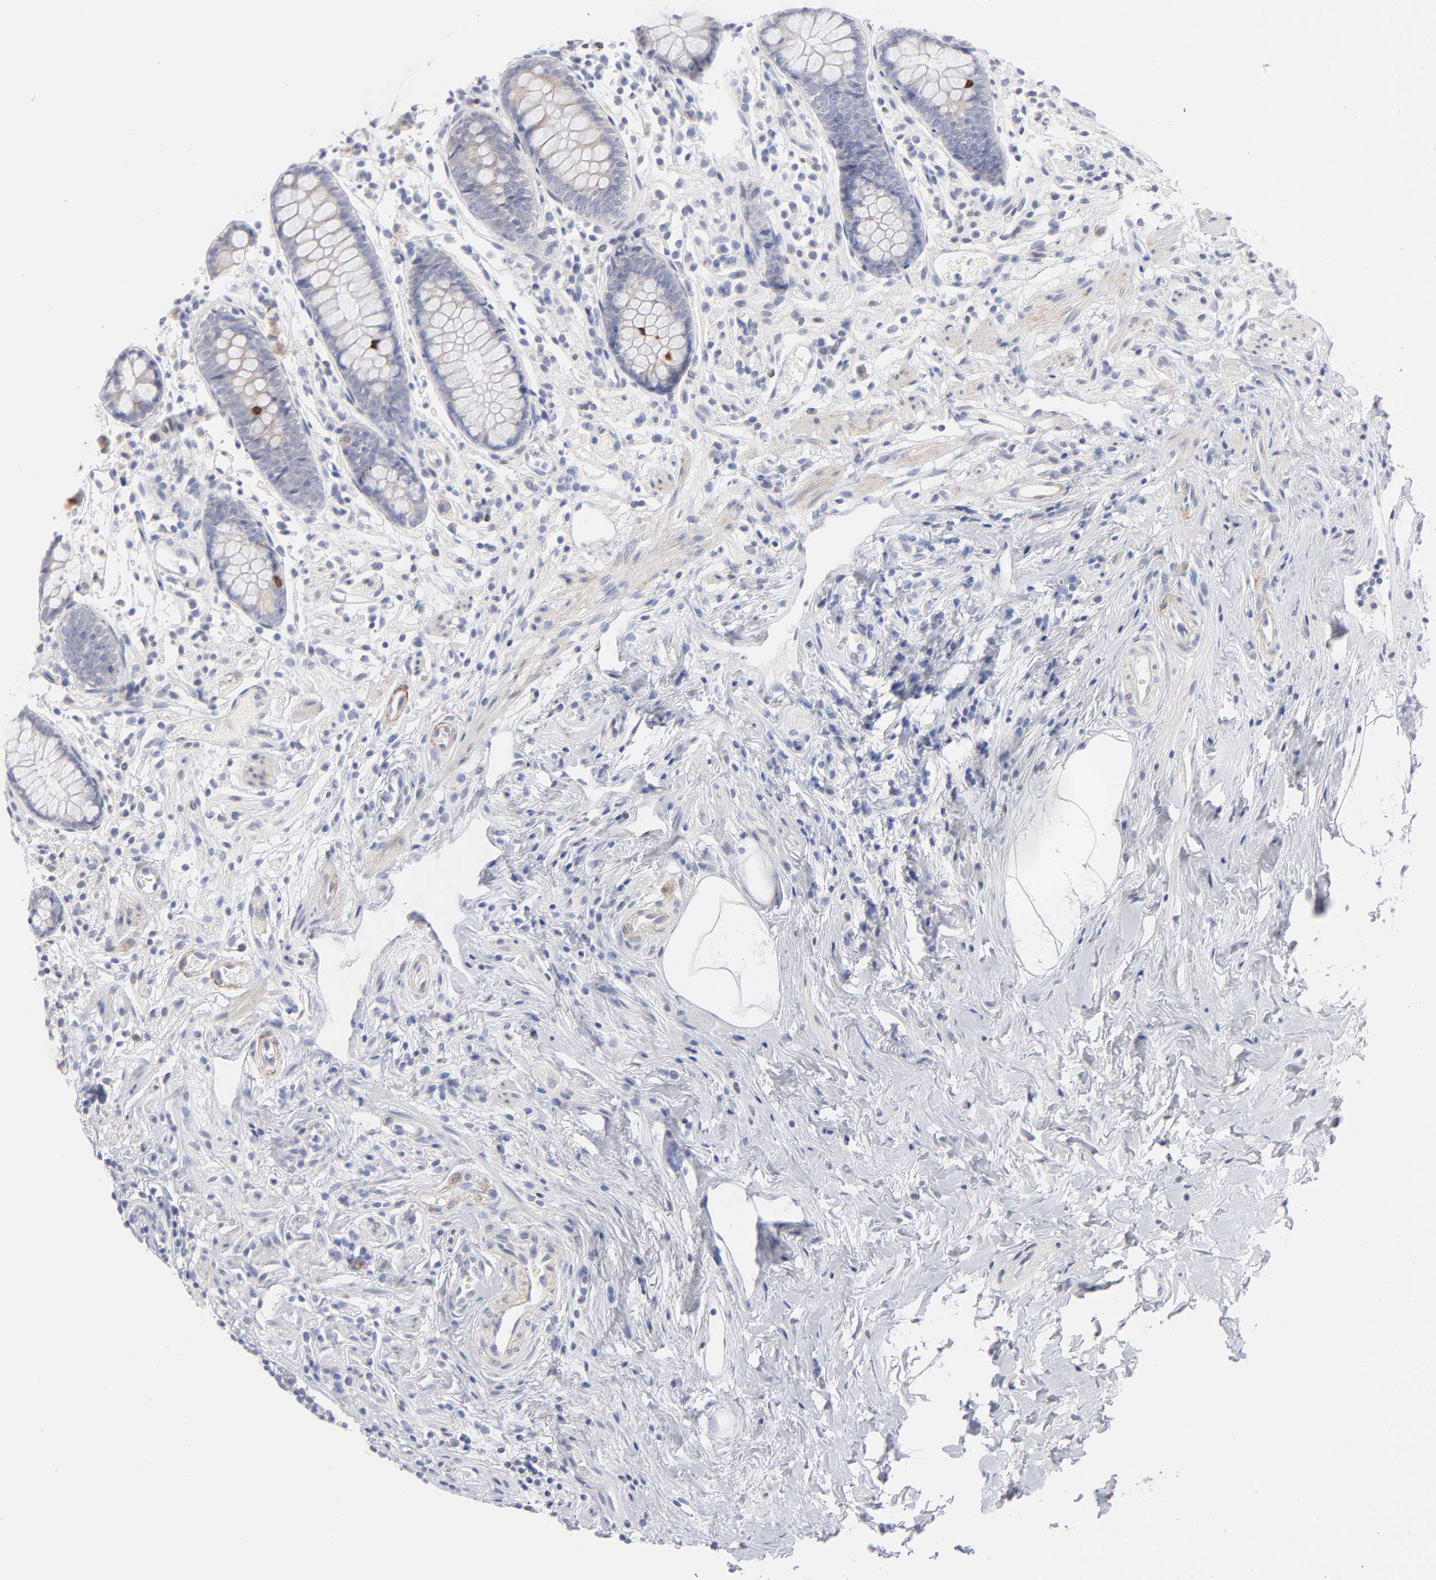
{"staining": {"intensity": "strong", "quantity": "<25%", "location": "cytoplasmic/membranous"}, "tissue": "appendix", "cell_type": "Glandular cells", "image_type": "normal", "snomed": [{"axis": "morphology", "description": "Normal tissue, NOS"}, {"axis": "topography", "description": "Appendix"}], "caption": "Benign appendix displays strong cytoplasmic/membranous expression in about <25% of glandular cells.", "gene": "MID1", "patient": {"sex": "male", "age": 38}}